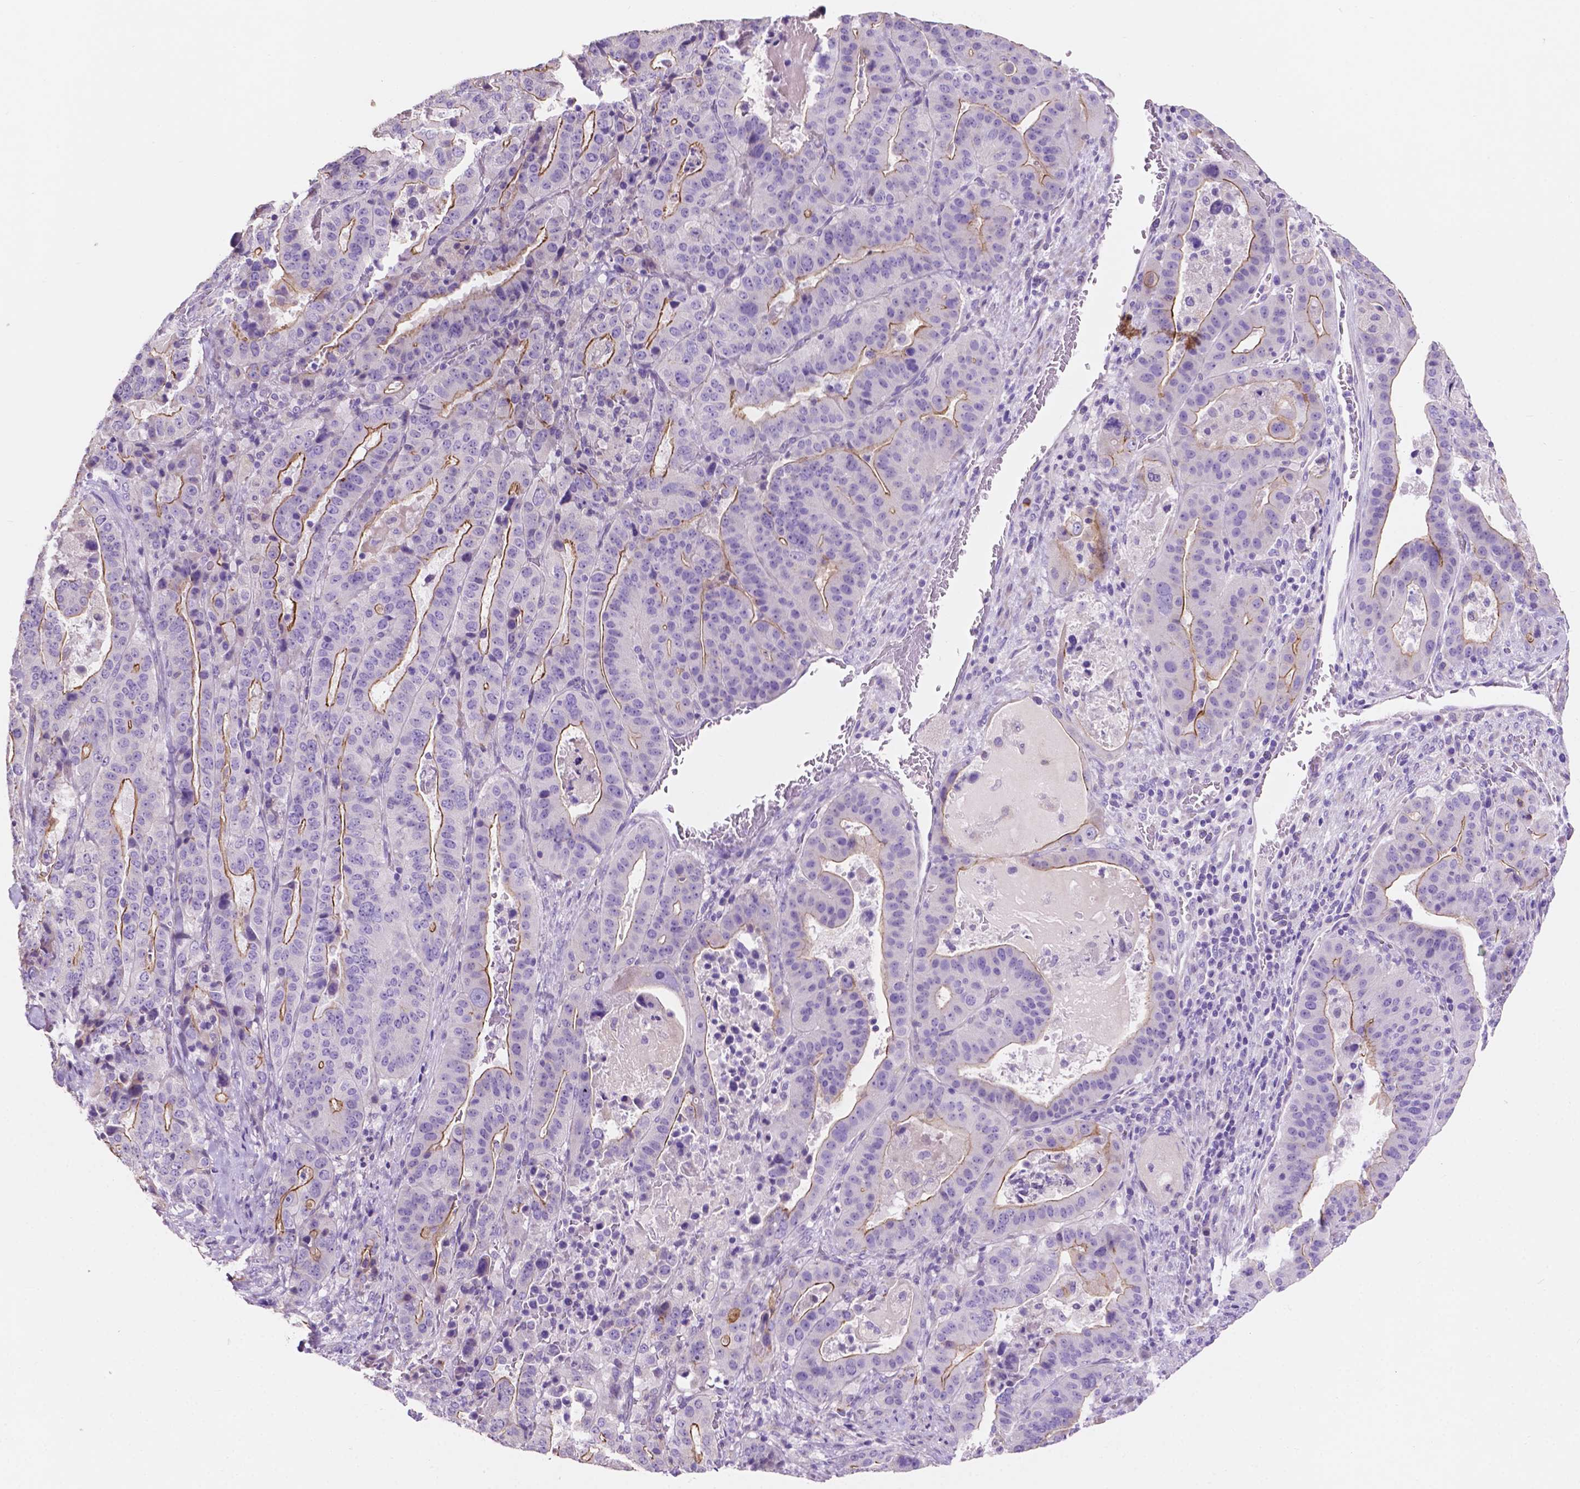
{"staining": {"intensity": "moderate", "quantity": "<25%", "location": "cytoplasmic/membranous"}, "tissue": "stomach cancer", "cell_type": "Tumor cells", "image_type": "cancer", "snomed": [{"axis": "morphology", "description": "Adenocarcinoma, NOS"}, {"axis": "topography", "description": "Stomach"}], "caption": "Immunohistochemical staining of human adenocarcinoma (stomach) exhibits low levels of moderate cytoplasmic/membranous expression in about <25% of tumor cells.", "gene": "CLDN17", "patient": {"sex": "male", "age": 48}}